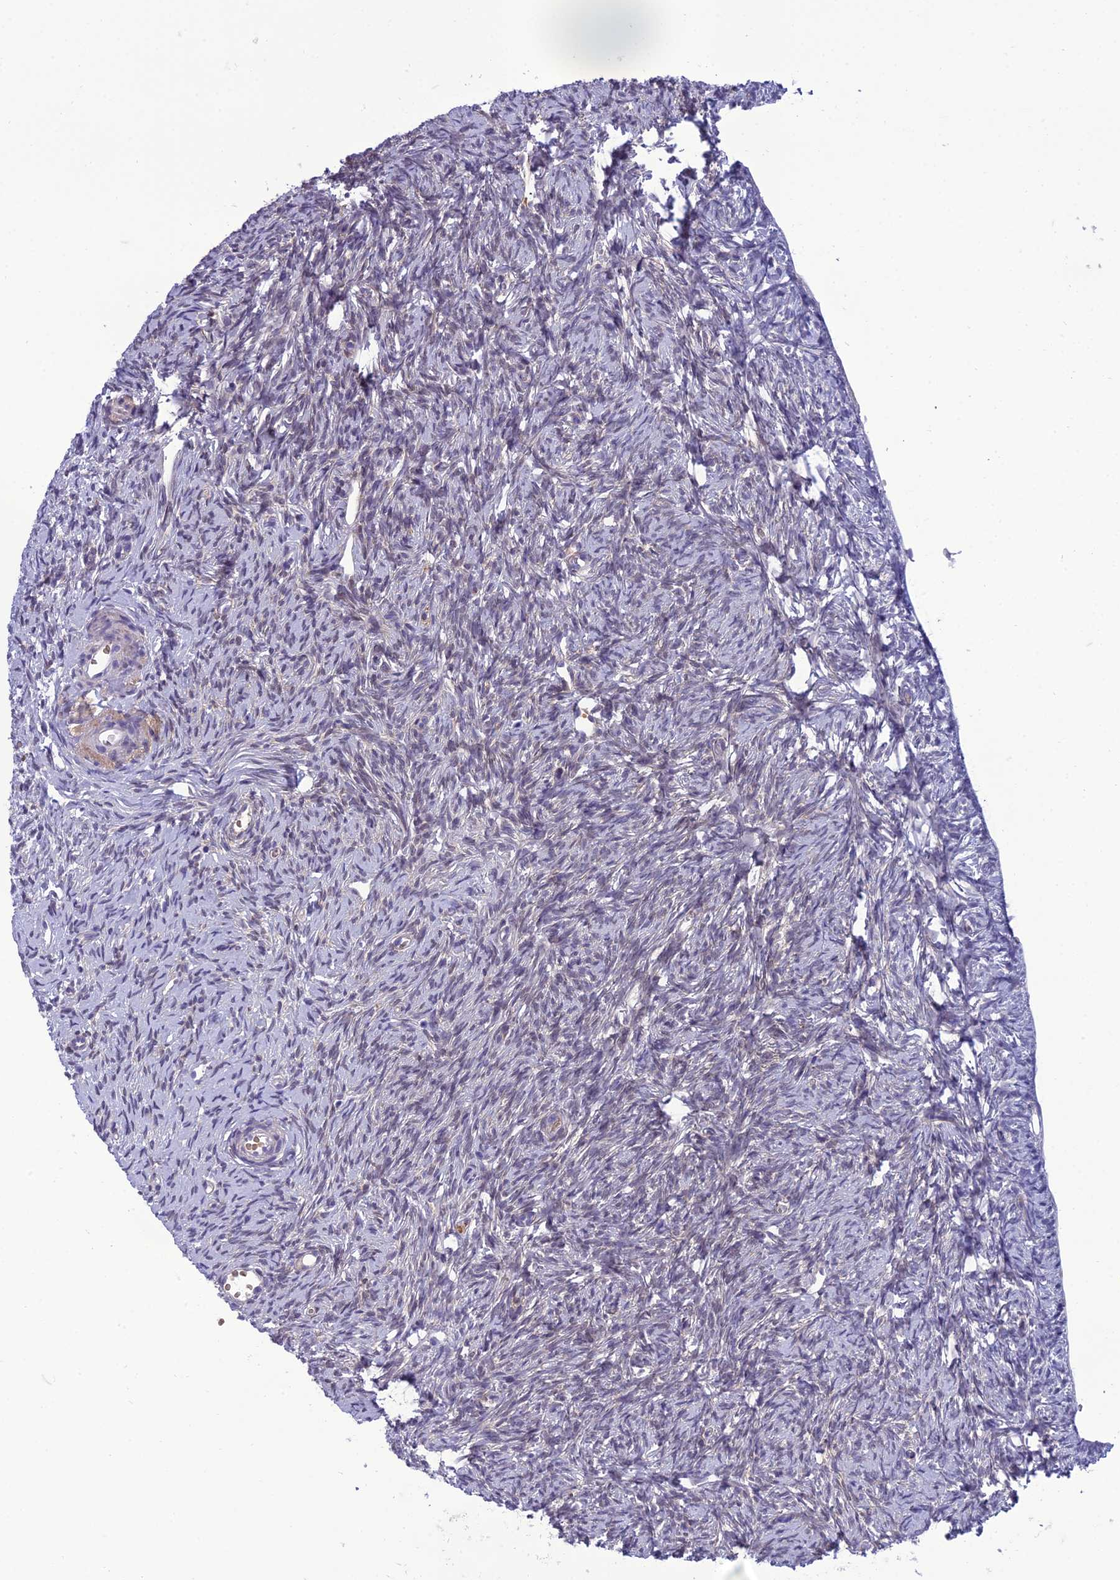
{"staining": {"intensity": "negative", "quantity": "none", "location": "none"}, "tissue": "ovary", "cell_type": "Follicle cells", "image_type": "normal", "snomed": [{"axis": "morphology", "description": "Normal tissue, NOS"}, {"axis": "topography", "description": "Ovary"}], "caption": "This is a photomicrograph of immunohistochemistry staining of unremarkable ovary, which shows no staining in follicle cells.", "gene": "ANKS4B", "patient": {"sex": "female", "age": 51}}